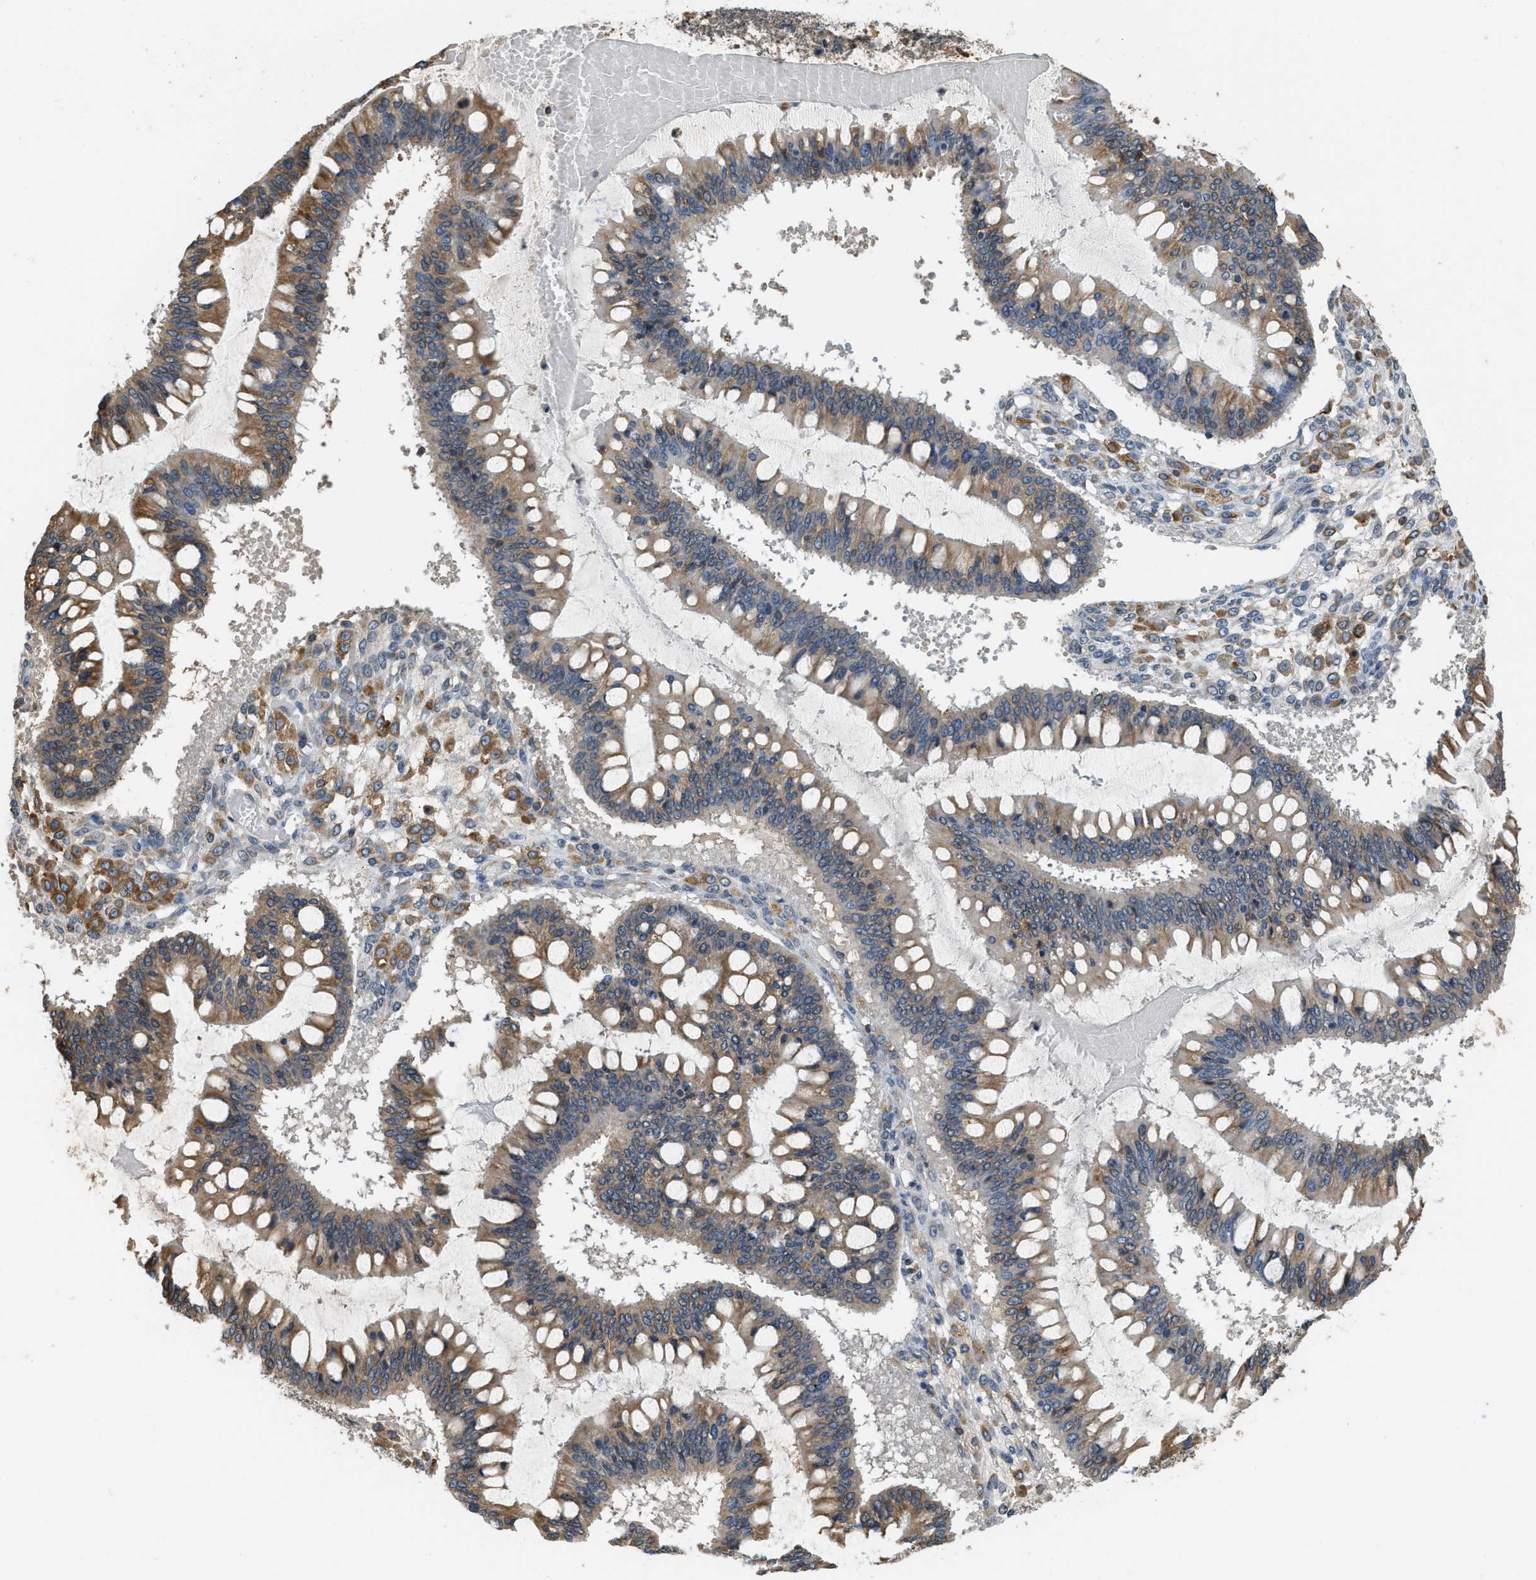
{"staining": {"intensity": "moderate", "quantity": "25%-75%", "location": "cytoplasmic/membranous"}, "tissue": "ovarian cancer", "cell_type": "Tumor cells", "image_type": "cancer", "snomed": [{"axis": "morphology", "description": "Cystadenocarcinoma, mucinous, NOS"}, {"axis": "topography", "description": "Ovary"}], "caption": "Brown immunohistochemical staining in ovarian cancer shows moderate cytoplasmic/membranous expression in approximately 25%-75% of tumor cells.", "gene": "BCAP31", "patient": {"sex": "female", "age": 73}}